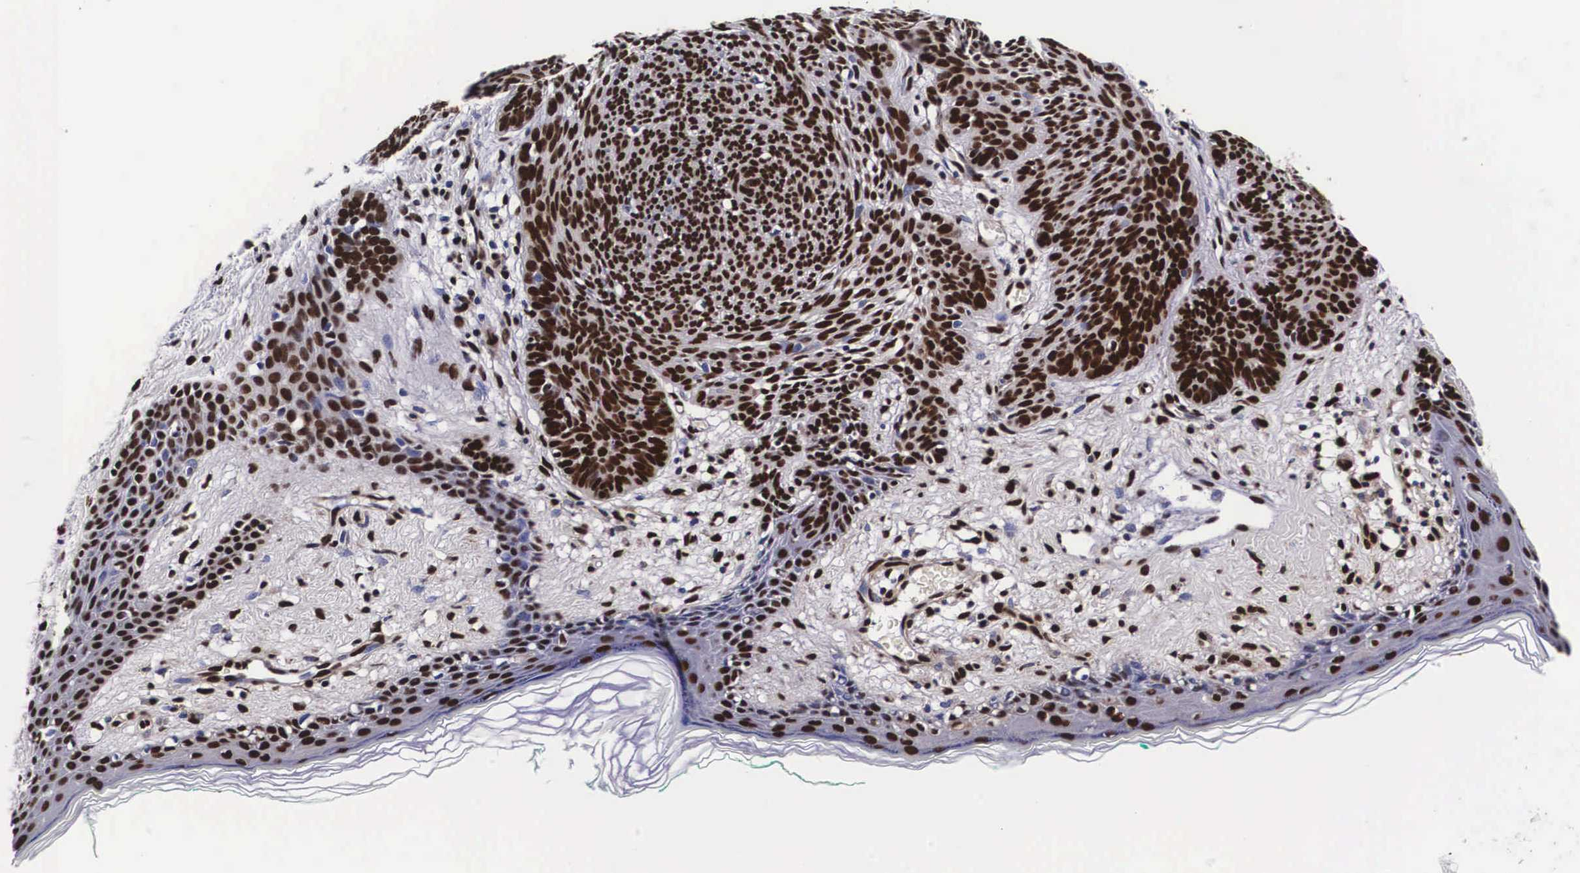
{"staining": {"intensity": "strong", "quantity": ">75%", "location": "nuclear"}, "tissue": "skin cancer", "cell_type": "Tumor cells", "image_type": "cancer", "snomed": [{"axis": "morphology", "description": "Basal cell carcinoma"}, {"axis": "topography", "description": "Skin"}], "caption": "Protein analysis of skin cancer tissue exhibits strong nuclear positivity in about >75% of tumor cells.", "gene": "PABPN1", "patient": {"sex": "female", "age": 81}}